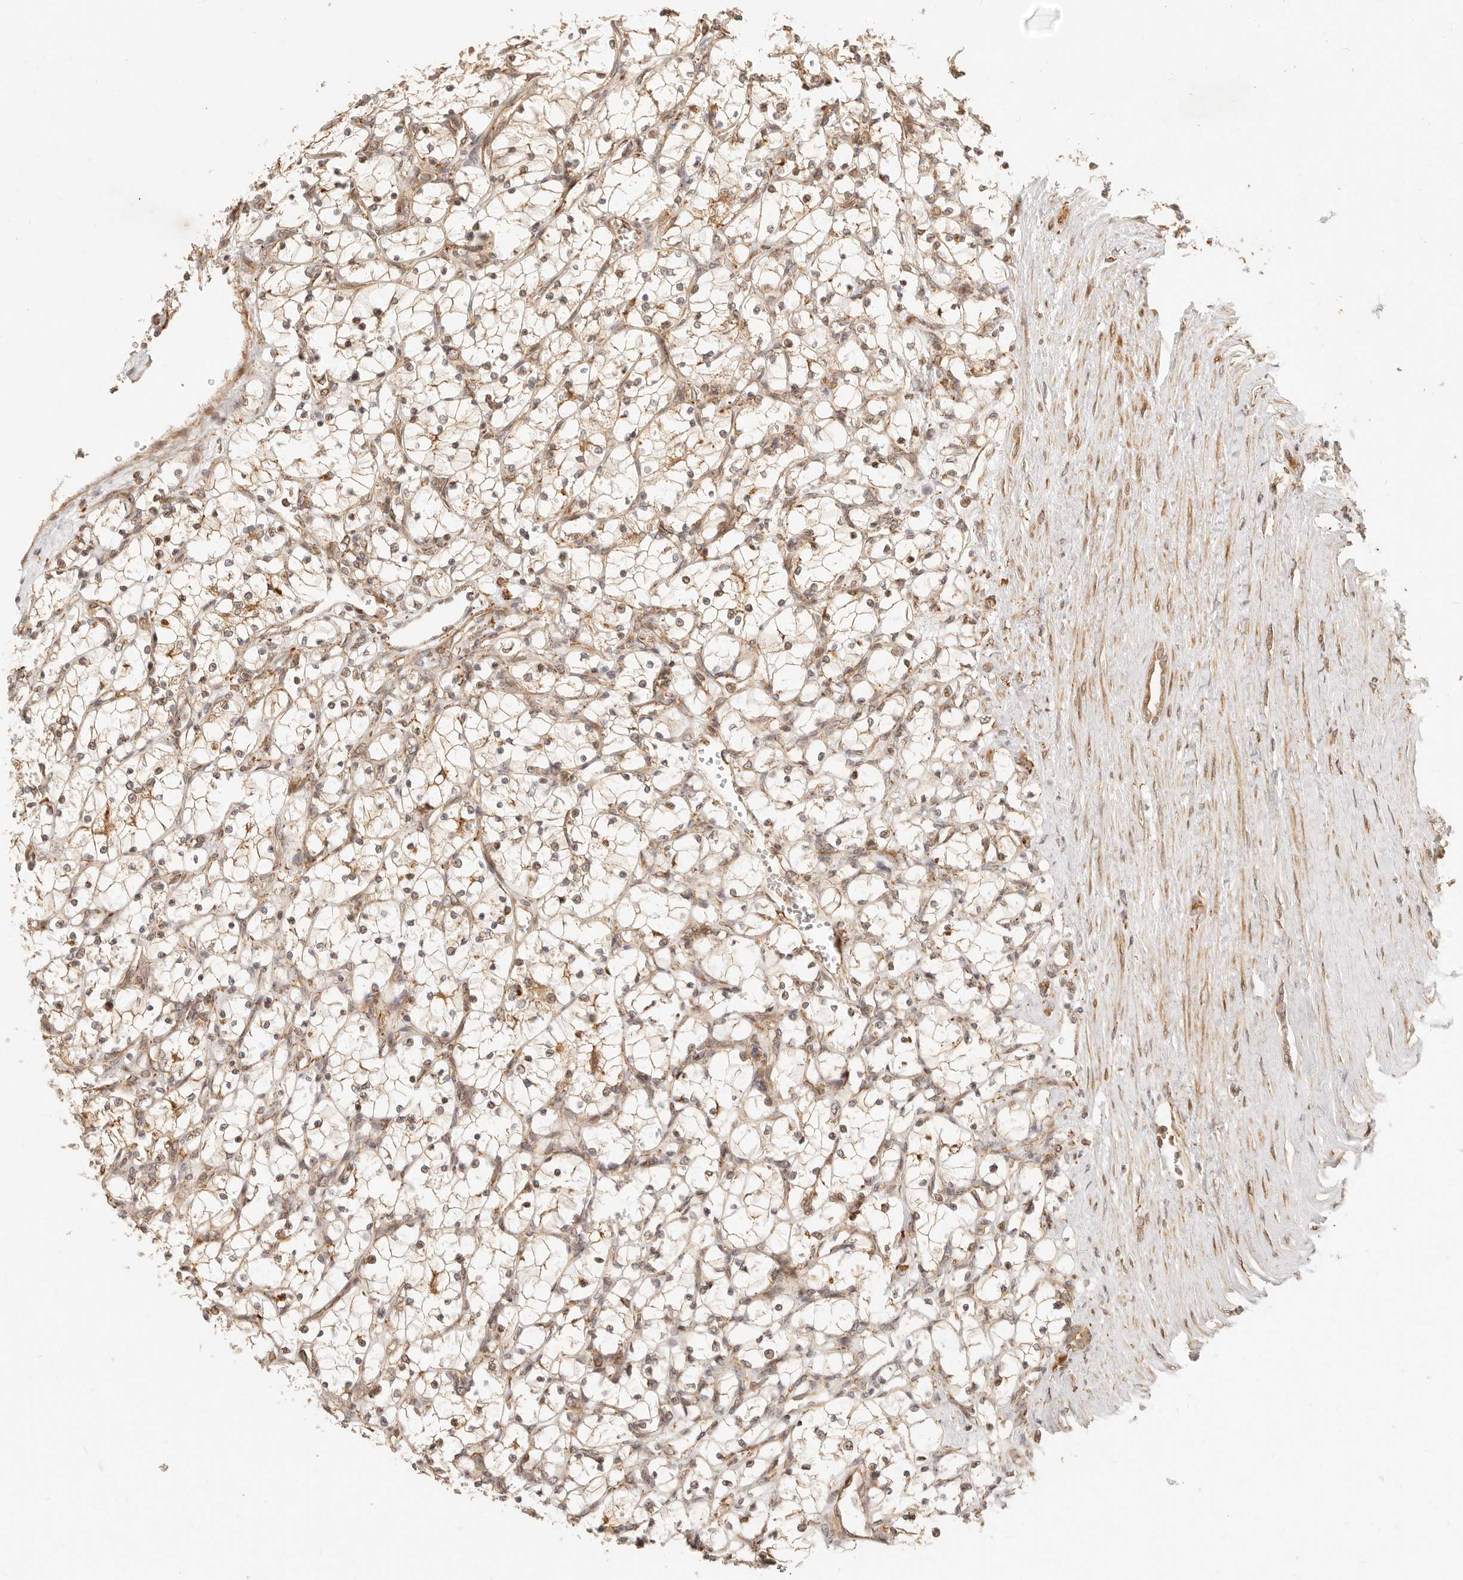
{"staining": {"intensity": "moderate", "quantity": ">75%", "location": "cytoplasmic/membranous"}, "tissue": "renal cancer", "cell_type": "Tumor cells", "image_type": "cancer", "snomed": [{"axis": "morphology", "description": "Adenocarcinoma, NOS"}, {"axis": "topography", "description": "Kidney"}], "caption": "Brown immunohistochemical staining in adenocarcinoma (renal) exhibits moderate cytoplasmic/membranous positivity in approximately >75% of tumor cells. The protein is shown in brown color, while the nuclei are stained blue.", "gene": "TIMM17A", "patient": {"sex": "female", "age": 69}}